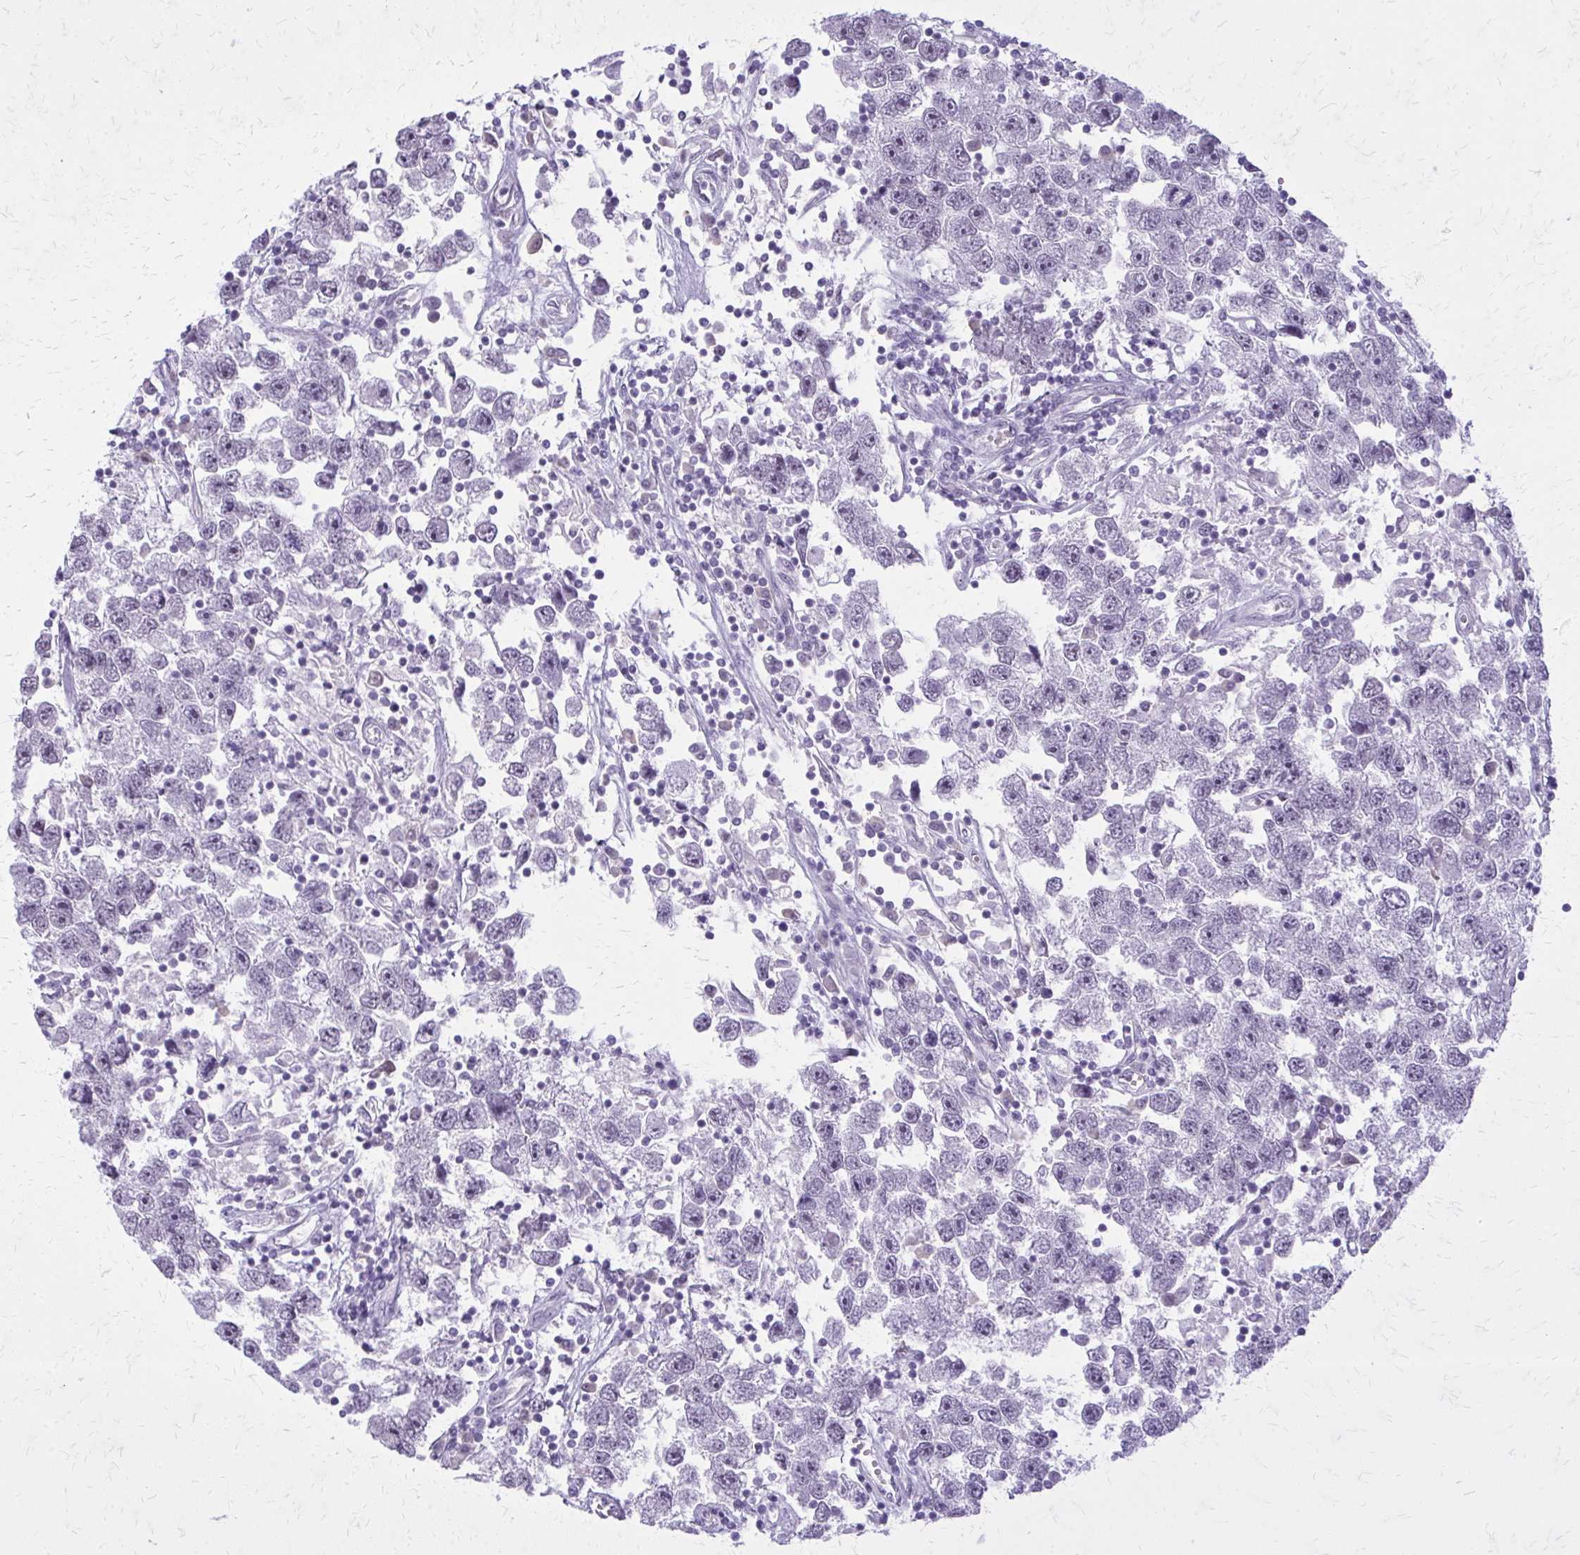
{"staining": {"intensity": "negative", "quantity": "none", "location": "none"}, "tissue": "testis cancer", "cell_type": "Tumor cells", "image_type": "cancer", "snomed": [{"axis": "morphology", "description": "Seminoma, NOS"}, {"axis": "topography", "description": "Testis"}], "caption": "Immunohistochemistry (IHC) image of testis seminoma stained for a protein (brown), which displays no expression in tumor cells. Nuclei are stained in blue.", "gene": "PLCB1", "patient": {"sex": "male", "age": 26}}